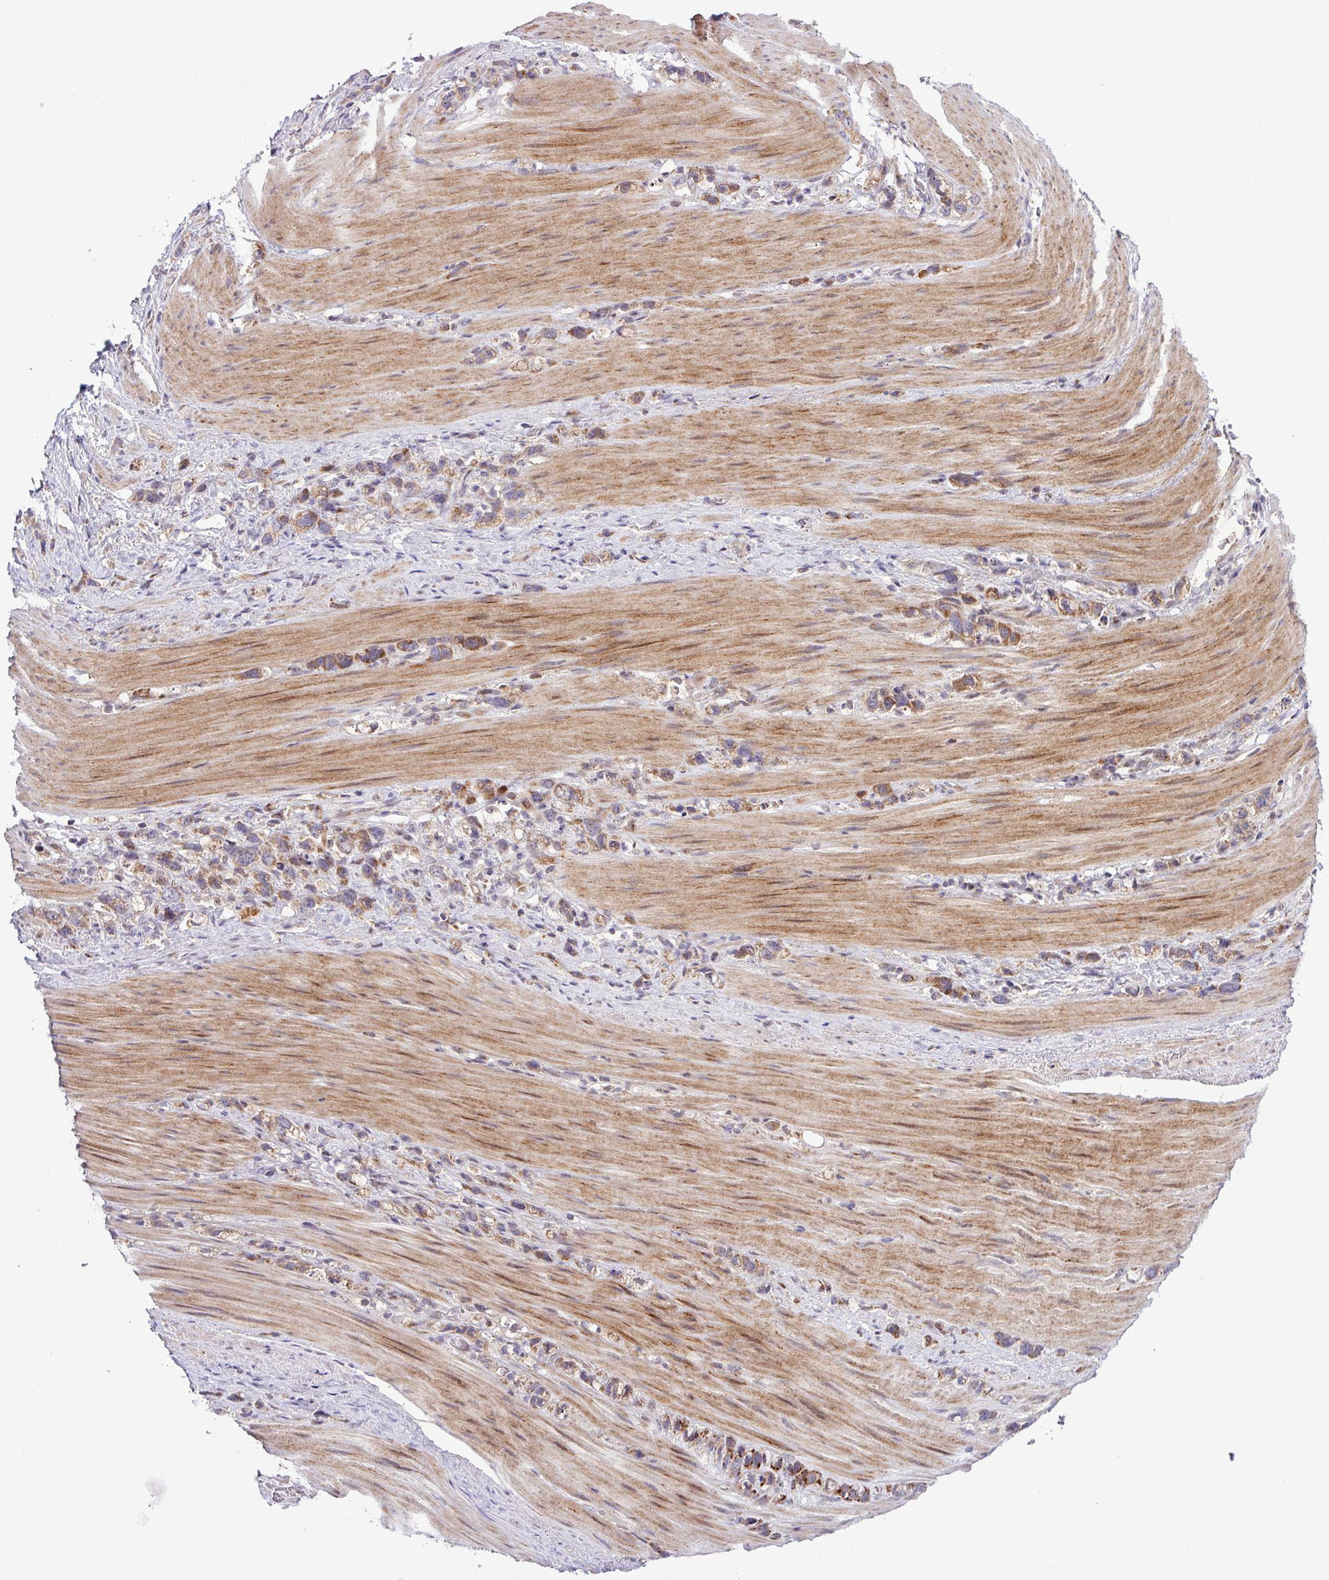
{"staining": {"intensity": "moderate", "quantity": ">75%", "location": "cytoplasmic/membranous"}, "tissue": "stomach cancer", "cell_type": "Tumor cells", "image_type": "cancer", "snomed": [{"axis": "morphology", "description": "Adenocarcinoma, NOS"}, {"axis": "topography", "description": "Stomach"}], "caption": "Immunohistochemistry (IHC) micrograph of neoplastic tissue: stomach cancer (adenocarcinoma) stained using immunohistochemistry shows medium levels of moderate protein expression localized specifically in the cytoplasmic/membranous of tumor cells, appearing as a cytoplasmic/membranous brown color.", "gene": "B3GNT9", "patient": {"sex": "female", "age": 65}}